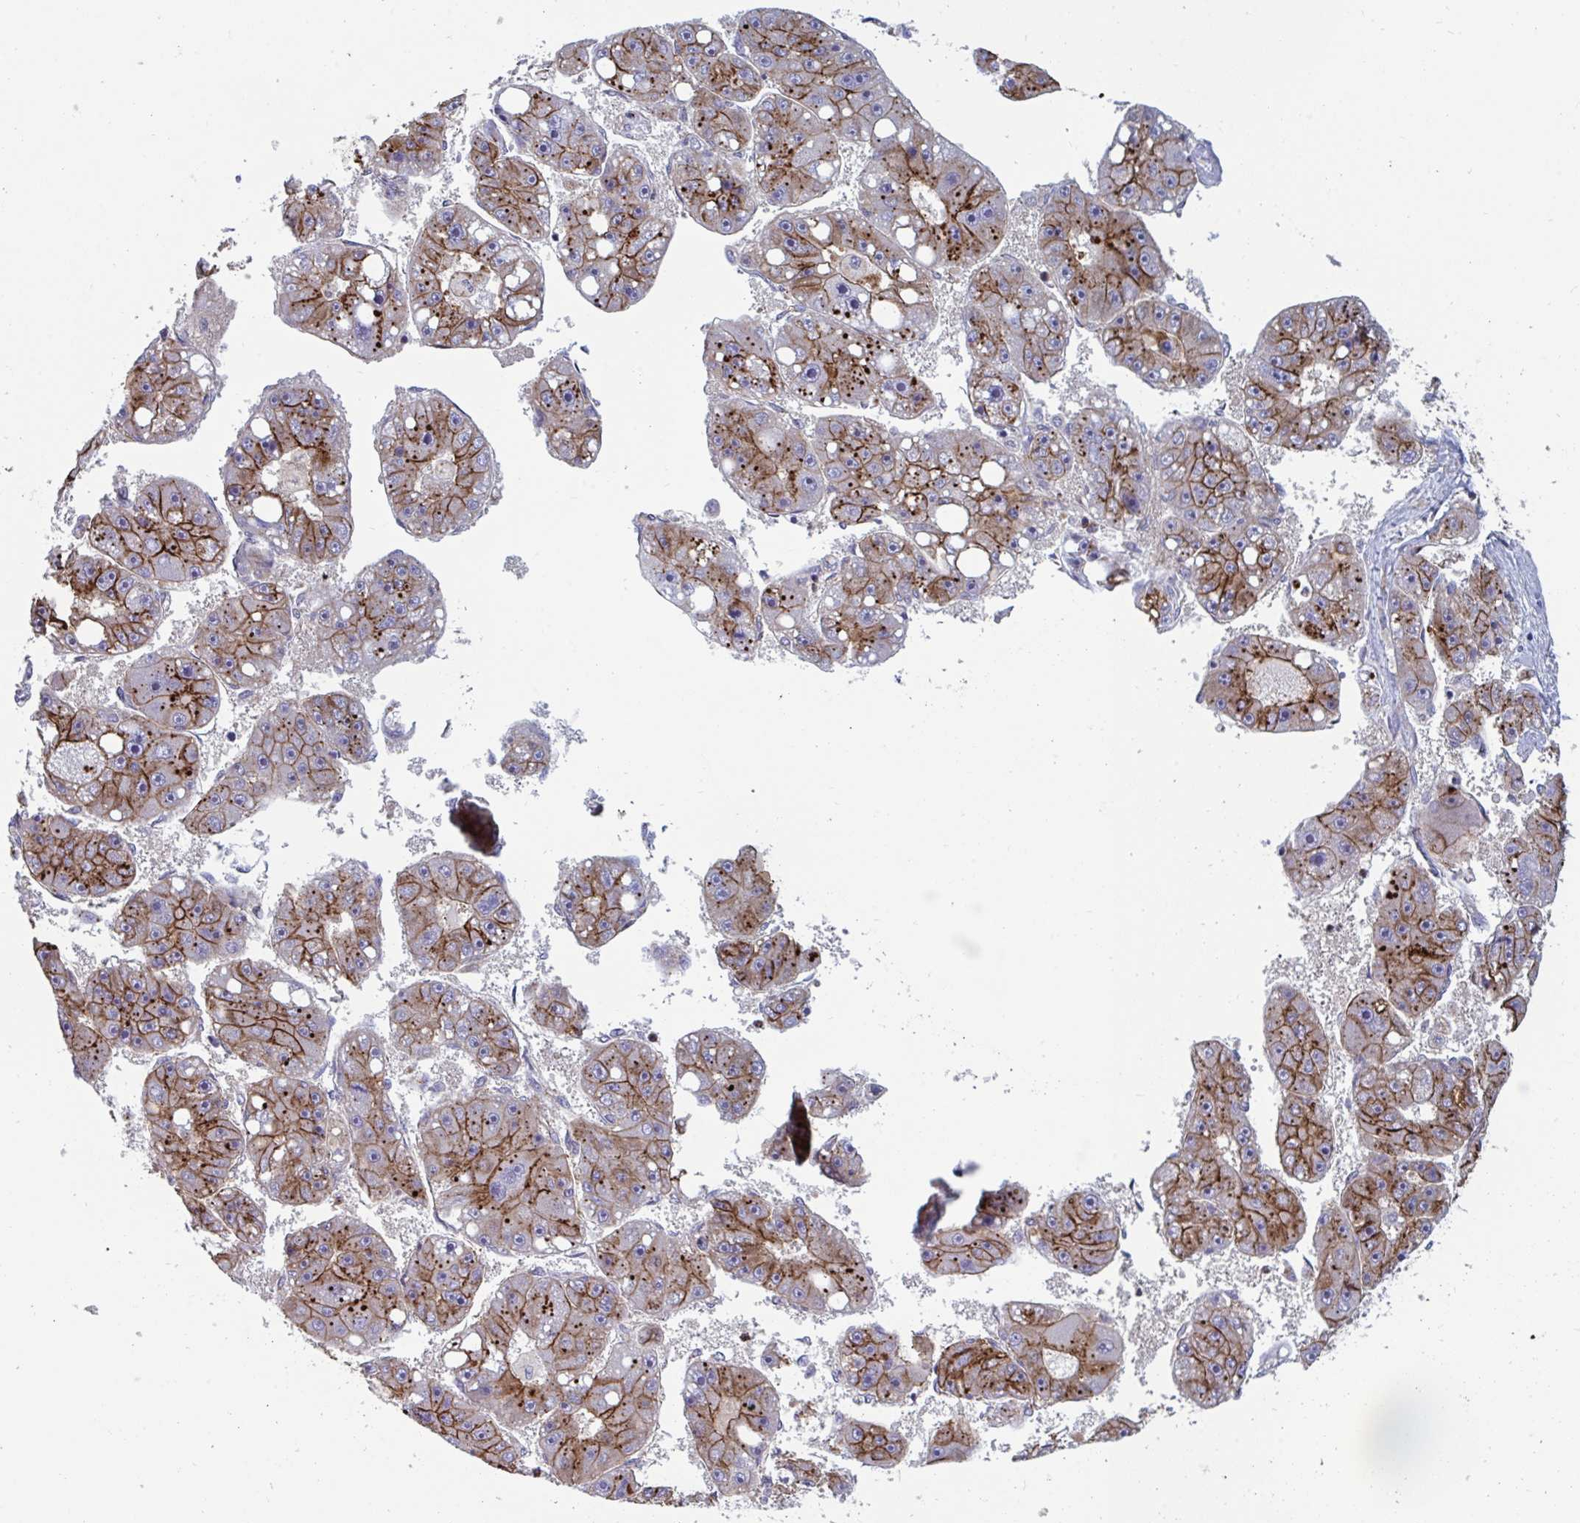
{"staining": {"intensity": "moderate", "quantity": ">75%", "location": "cytoplasmic/membranous"}, "tissue": "liver cancer", "cell_type": "Tumor cells", "image_type": "cancer", "snomed": [{"axis": "morphology", "description": "Carcinoma, Hepatocellular, NOS"}, {"axis": "topography", "description": "Liver"}], "caption": "Immunohistochemical staining of human liver cancer (hepatocellular carcinoma) displays medium levels of moderate cytoplasmic/membranous expression in about >75% of tumor cells. The protein is shown in brown color, while the nuclei are stained blue.", "gene": "SLC9A6", "patient": {"sex": "female", "age": 61}}